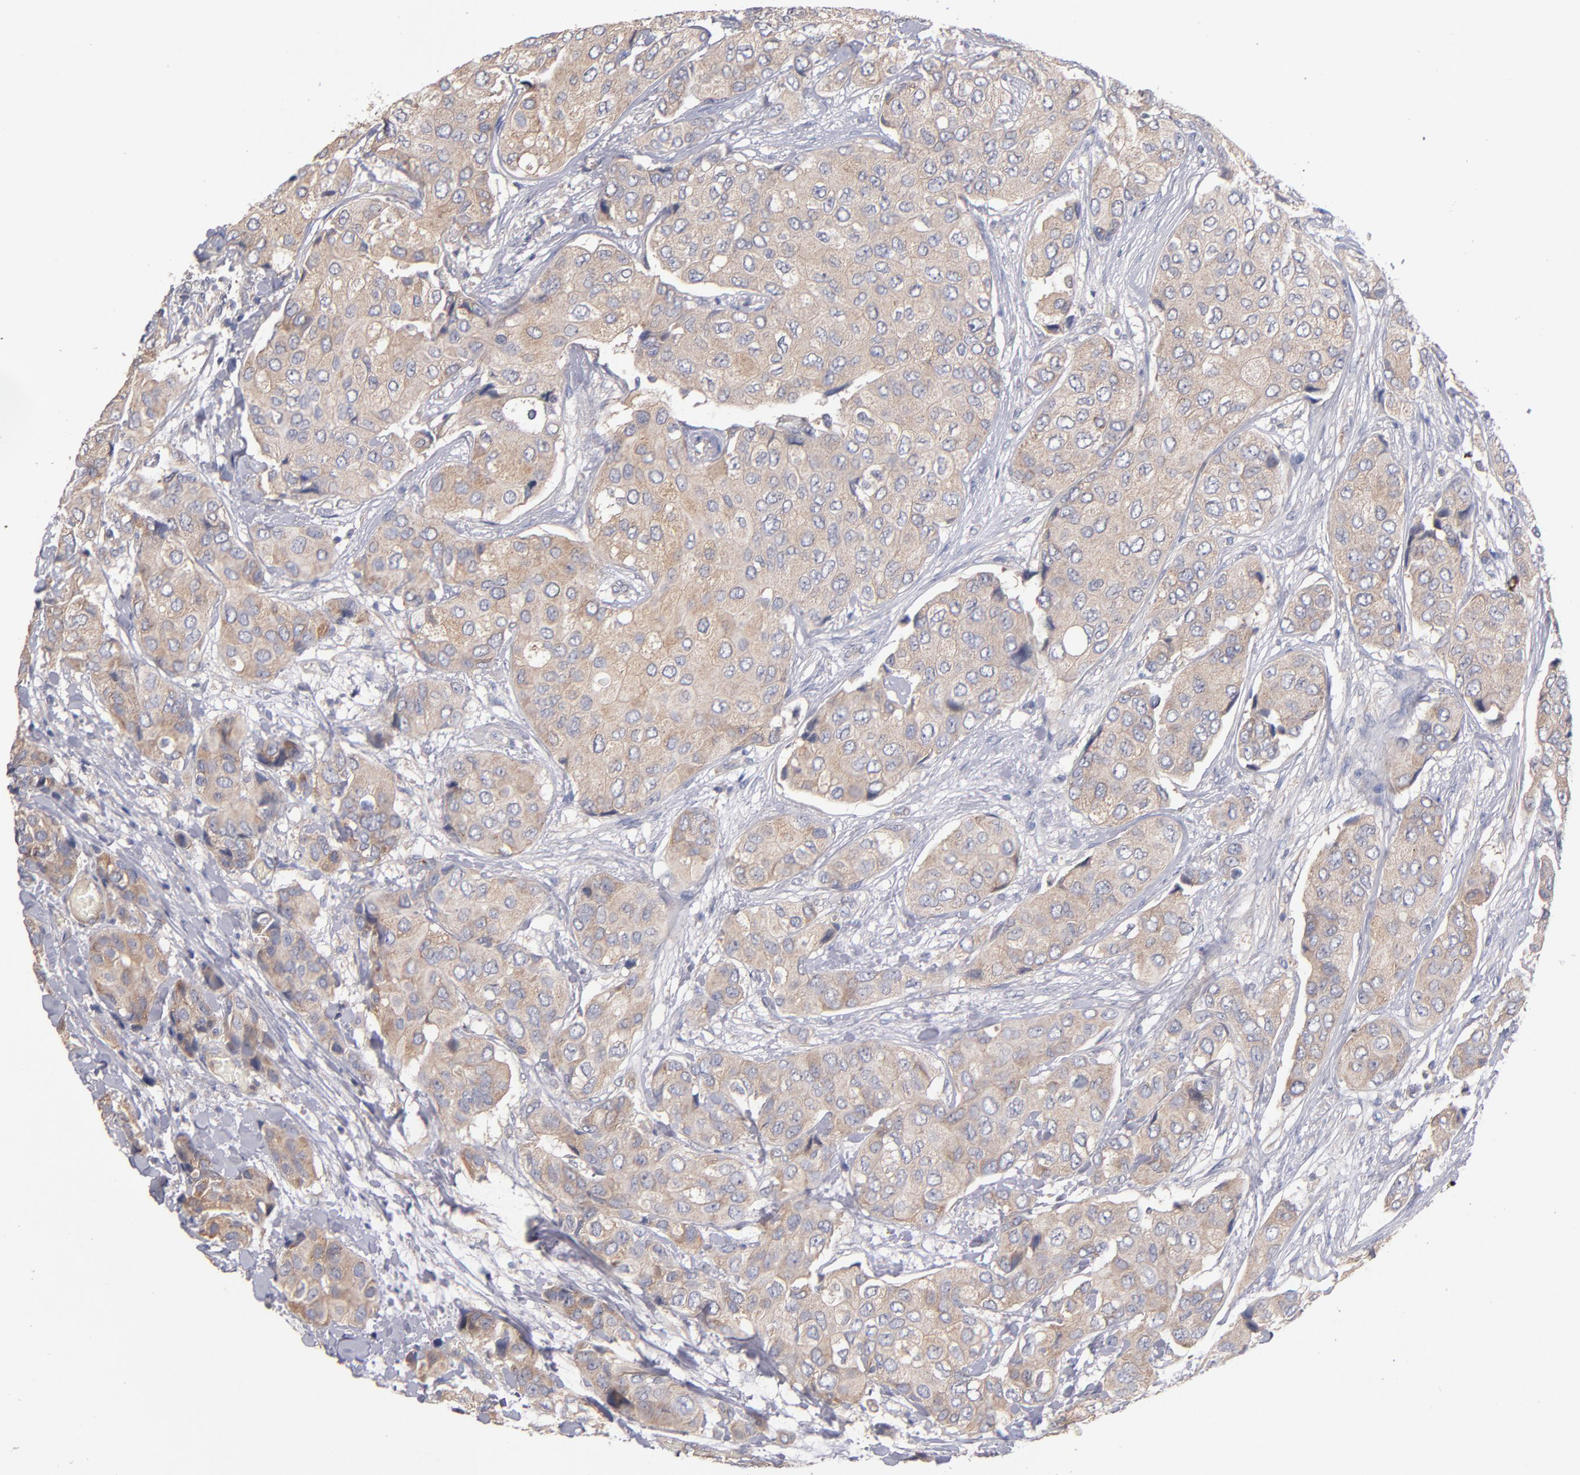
{"staining": {"intensity": "weak", "quantity": ">75%", "location": "cytoplasmic/membranous"}, "tissue": "breast cancer", "cell_type": "Tumor cells", "image_type": "cancer", "snomed": [{"axis": "morphology", "description": "Duct carcinoma"}, {"axis": "topography", "description": "Breast"}], "caption": "A micrograph of human breast cancer (intraductal carcinoma) stained for a protein demonstrates weak cytoplasmic/membranous brown staining in tumor cells.", "gene": "DACT1", "patient": {"sex": "female", "age": 68}}